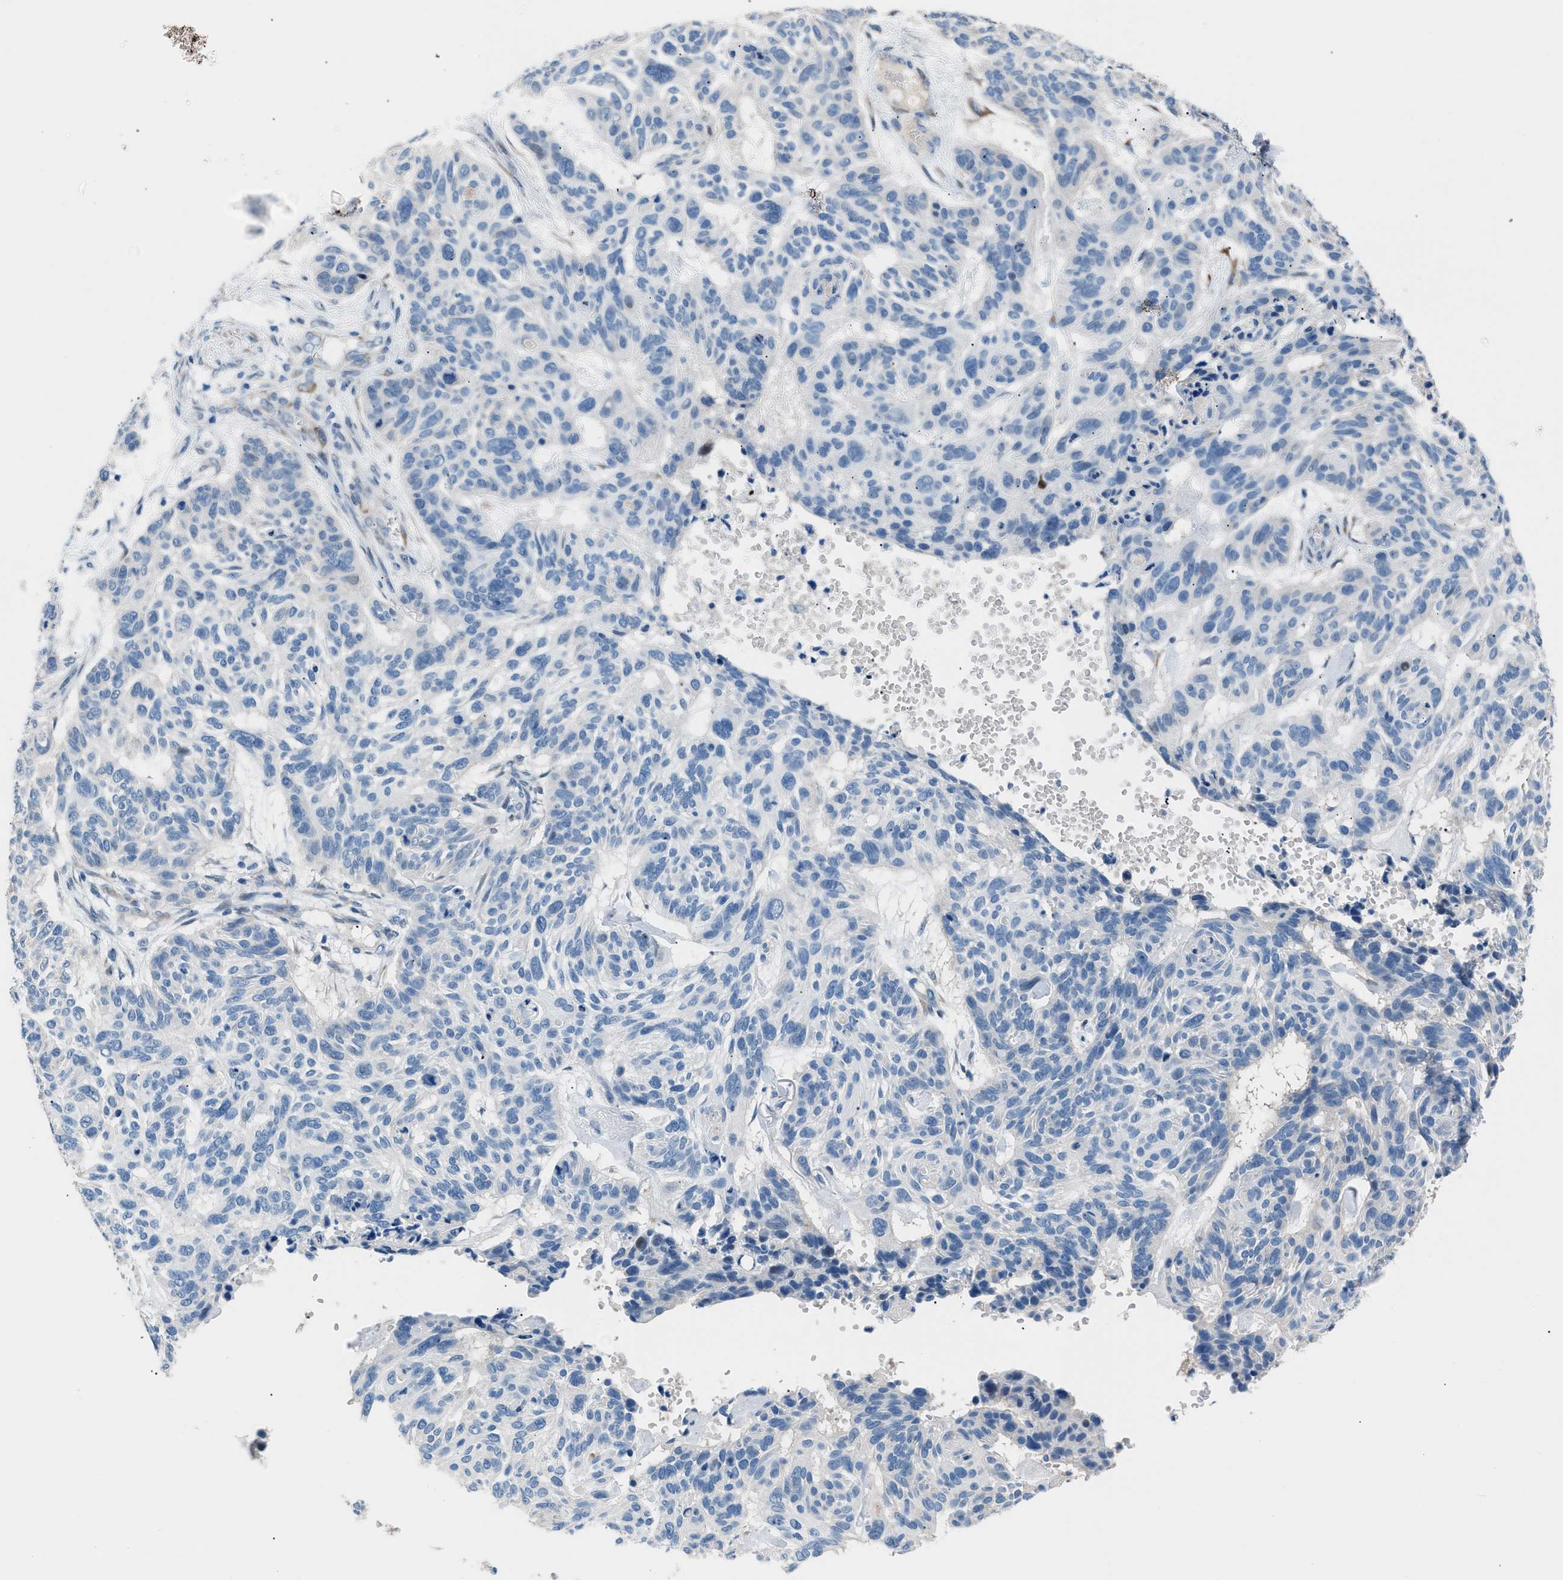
{"staining": {"intensity": "negative", "quantity": "none", "location": "none"}, "tissue": "skin cancer", "cell_type": "Tumor cells", "image_type": "cancer", "snomed": [{"axis": "morphology", "description": "Basal cell carcinoma"}, {"axis": "topography", "description": "Skin"}], "caption": "High magnification brightfield microscopy of skin basal cell carcinoma stained with DAB (brown) and counterstained with hematoxylin (blue): tumor cells show no significant positivity.", "gene": "ICA1", "patient": {"sex": "male", "age": 85}}